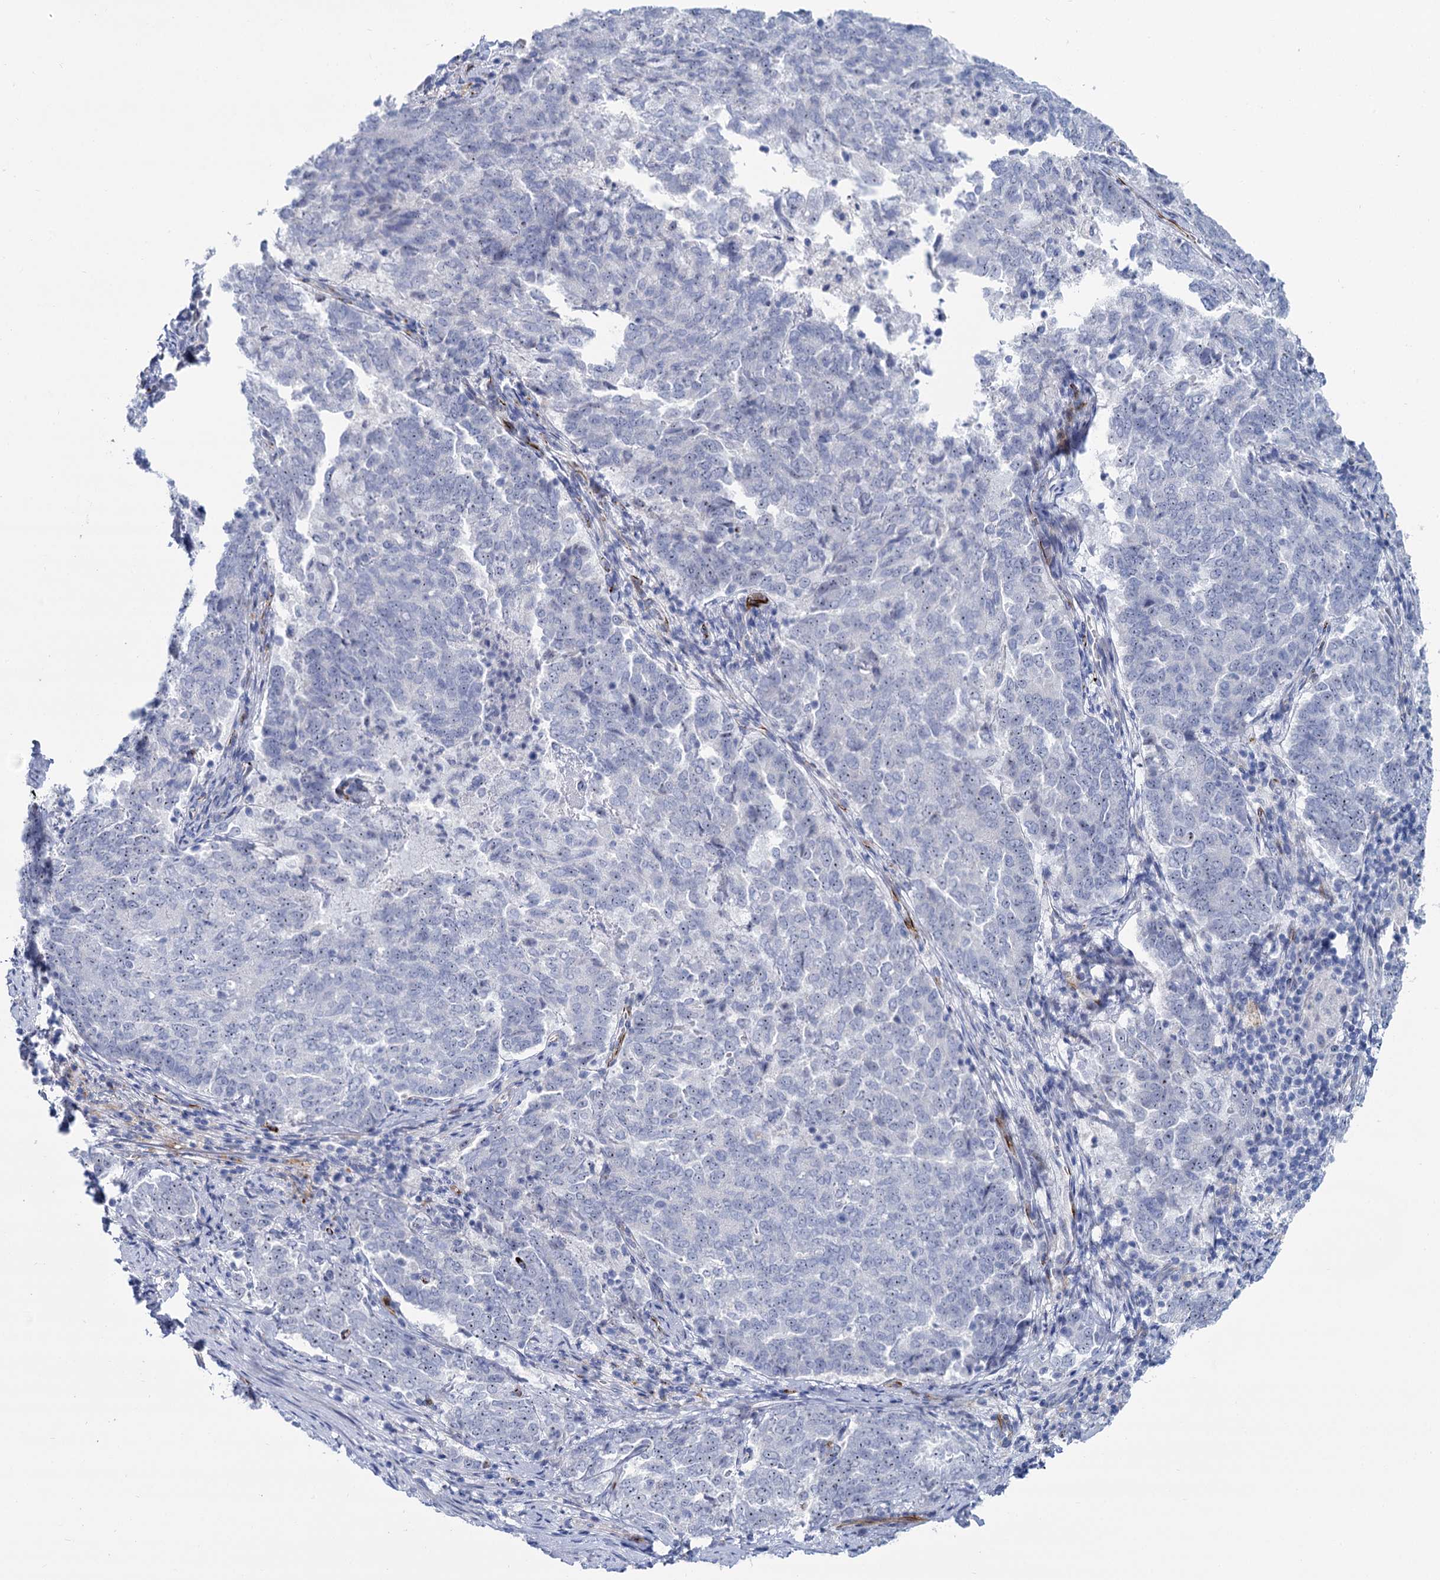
{"staining": {"intensity": "weak", "quantity": "<25%", "location": "nuclear"}, "tissue": "endometrial cancer", "cell_type": "Tumor cells", "image_type": "cancer", "snomed": [{"axis": "morphology", "description": "Adenocarcinoma, NOS"}, {"axis": "topography", "description": "Endometrium"}], "caption": "Endometrial adenocarcinoma stained for a protein using immunohistochemistry shows no expression tumor cells.", "gene": "SH3TC2", "patient": {"sex": "female", "age": 80}}